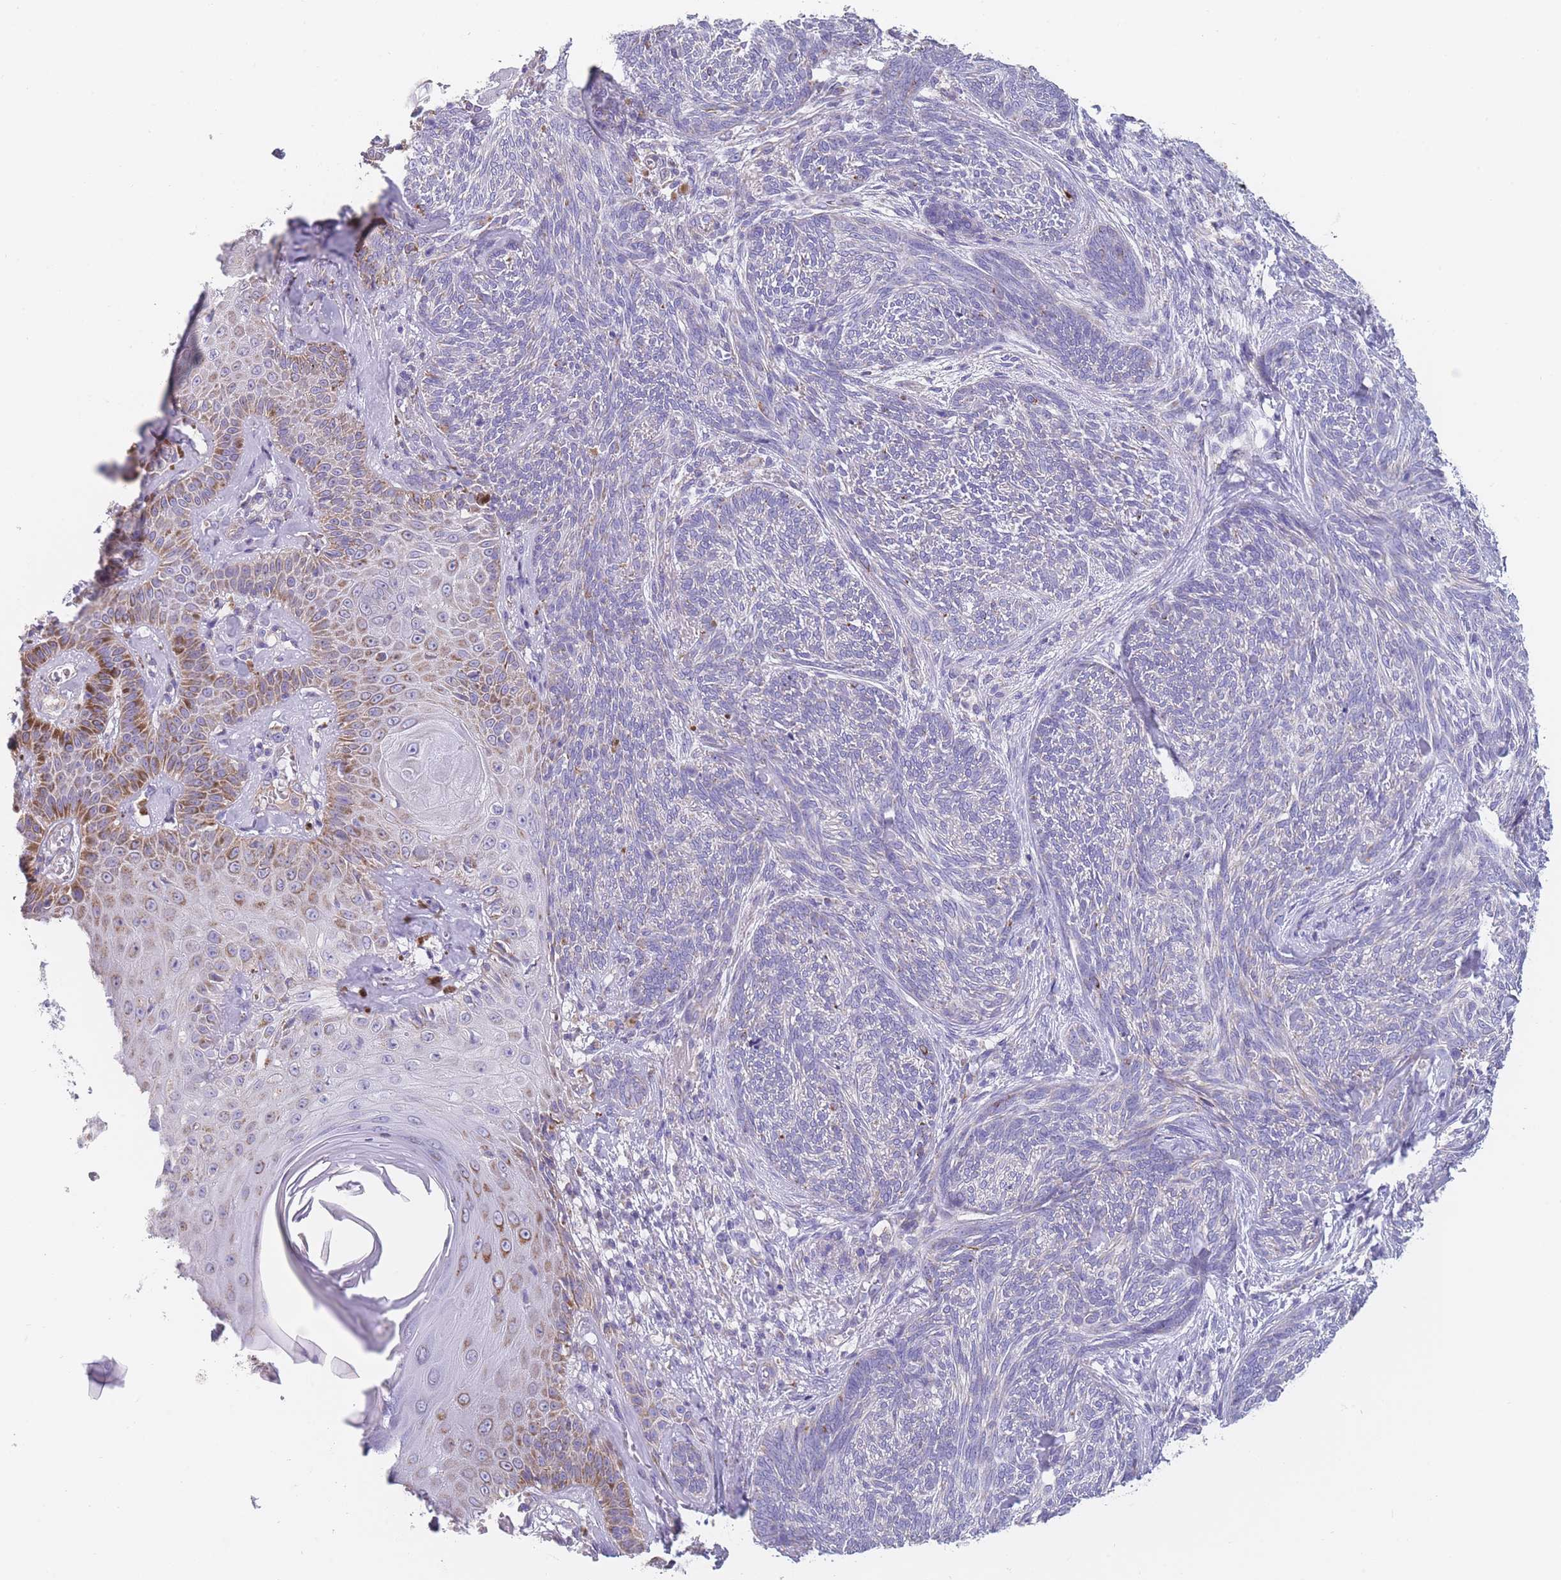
{"staining": {"intensity": "negative", "quantity": "none", "location": "none"}, "tissue": "skin cancer", "cell_type": "Tumor cells", "image_type": "cancer", "snomed": [{"axis": "morphology", "description": "Basal cell carcinoma"}, {"axis": "topography", "description": "Skin"}], "caption": "Tumor cells are negative for protein expression in human skin cancer.", "gene": "MRPS14", "patient": {"sex": "male", "age": 73}}